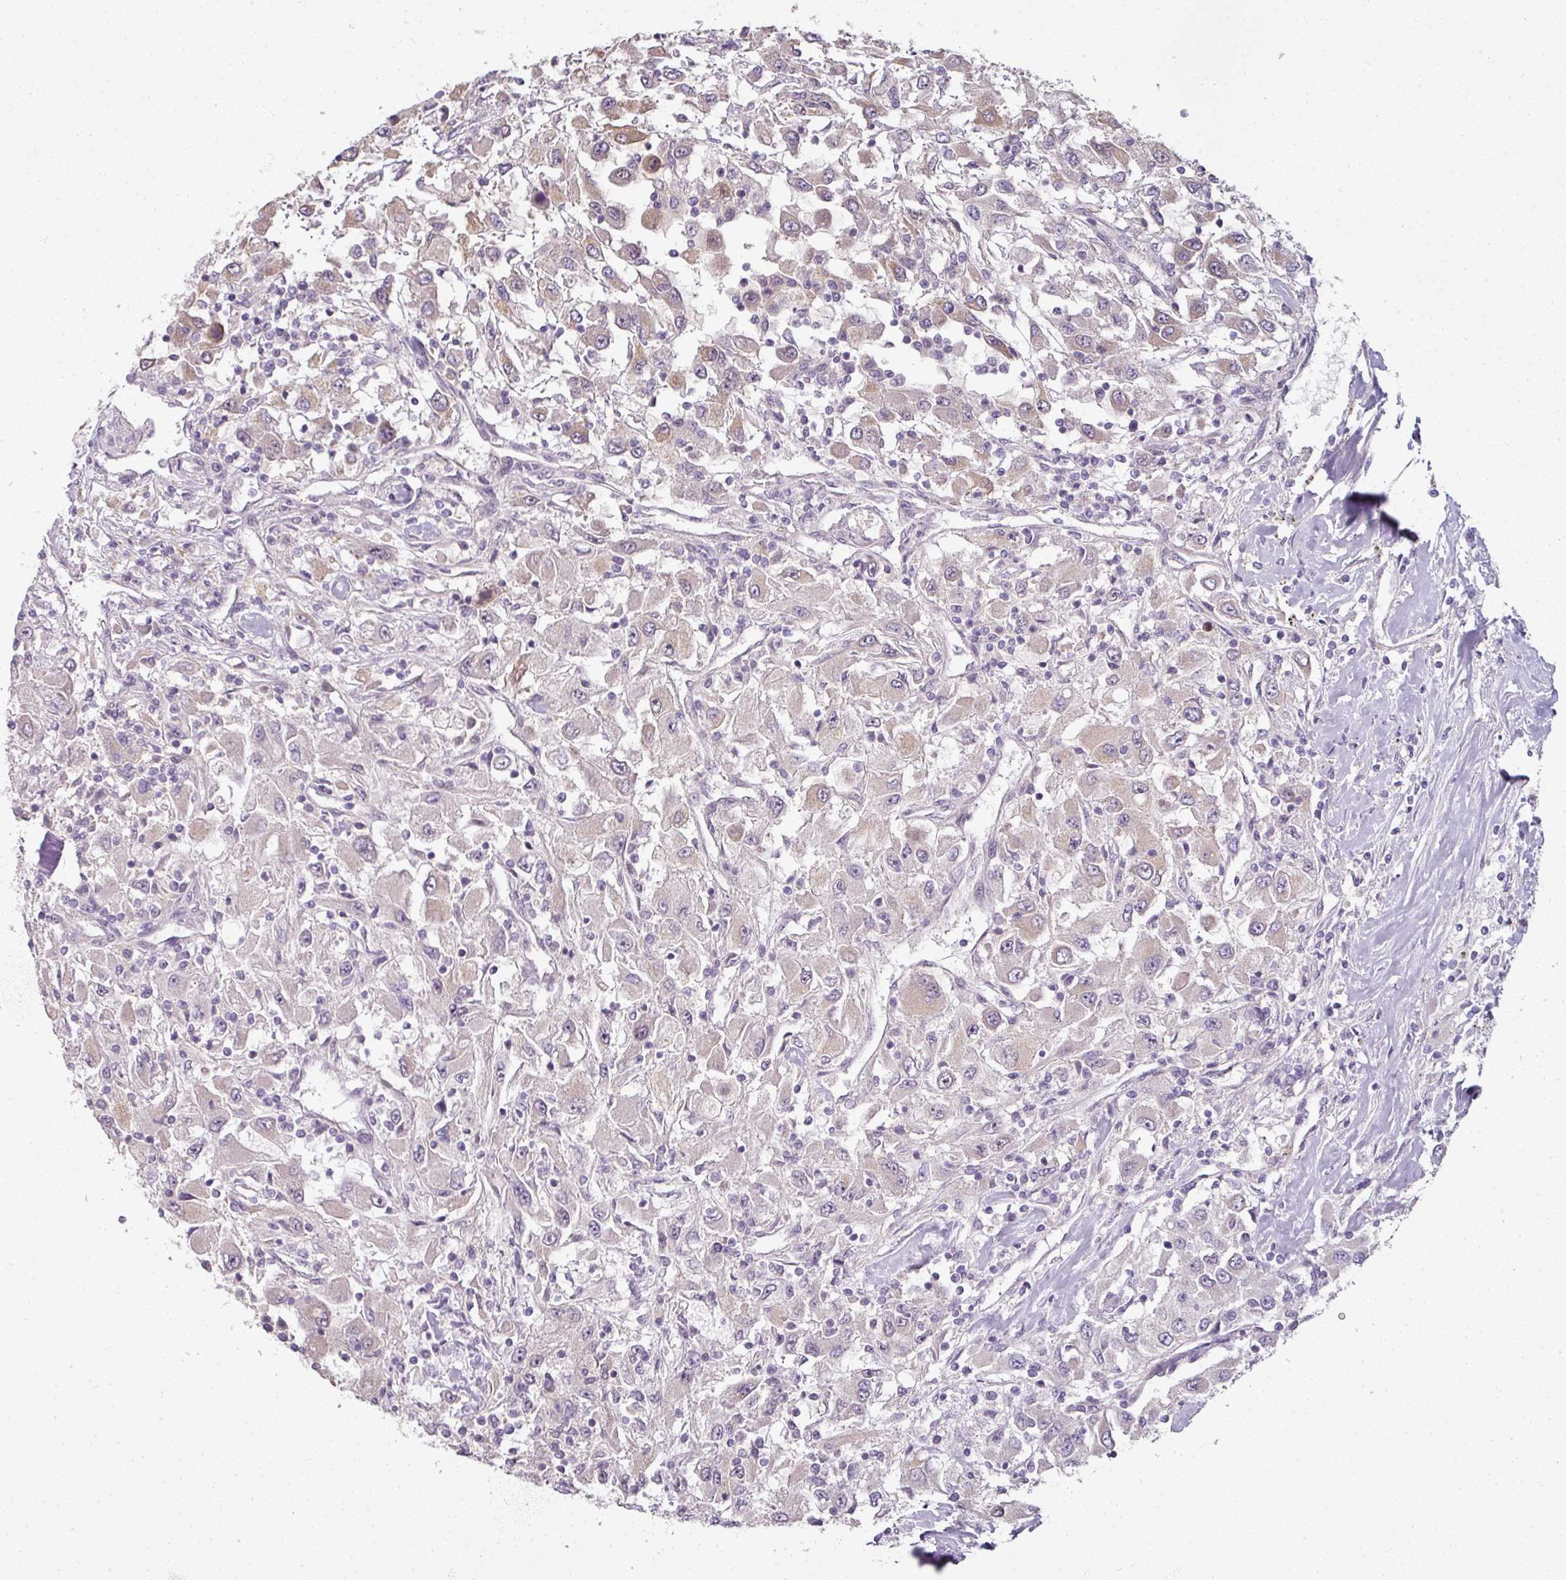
{"staining": {"intensity": "weak", "quantity": "25%-75%", "location": "cytoplasmic/membranous"}, "tissue": "renal cancer", "cell_type": "Tumor cells", "image_type": "cancer", "snomed": [{"axis": "morphology", "description": "Adenocarcinoma, NOS"}, {"axis": "topography", "description": "Kidney"}], "caption": "Immunohistochemistry (DAB) staining of renal cancer (adenocarcinoma) displays weak cytoplasmic/membranous protein staining in approximately 25%-75% of tumor cells.", "gene": "MYMK", "patient": {"sex": "female", "age": 67}}